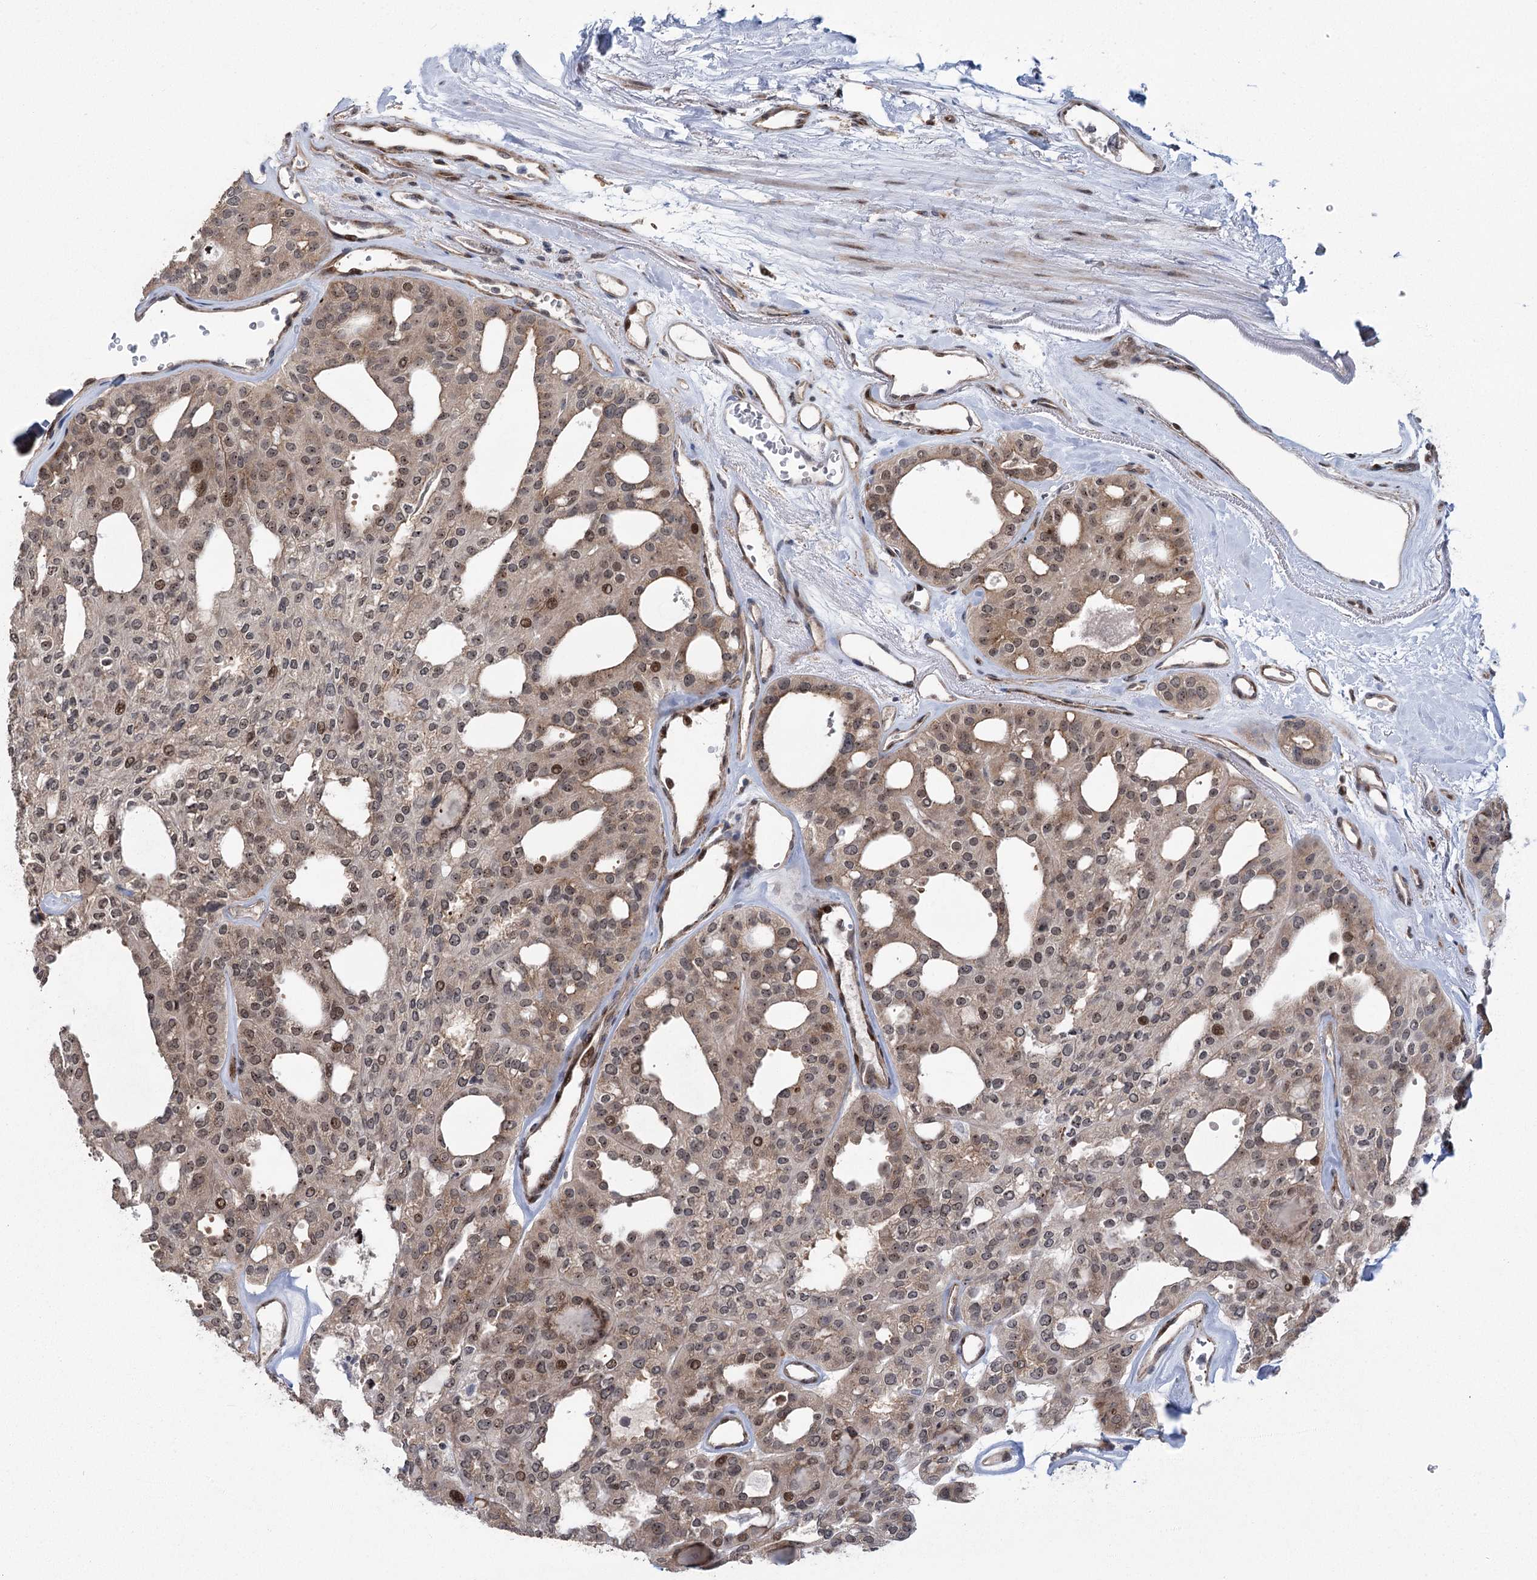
{"staining": {"intensity": "moderate", "quantity": "<25%", "location": "nuclear"}, "tissue": "thyroid cancer", "cell_type": "Tumor cells", "image_type": "cancer", "snomed": [{"axis": "morphology", "description": "Follicular adenoma carcinoma, NOS"}, {"axis": "topography", "description": "Thyroid gland"}], "caption": "Protein staining of thyroid cancer tissue demonstrates moderate nuclear staining in about <25% of tumor cells.", "gene": "PARM1", "patient": {"sex": "male", "age": 75}}